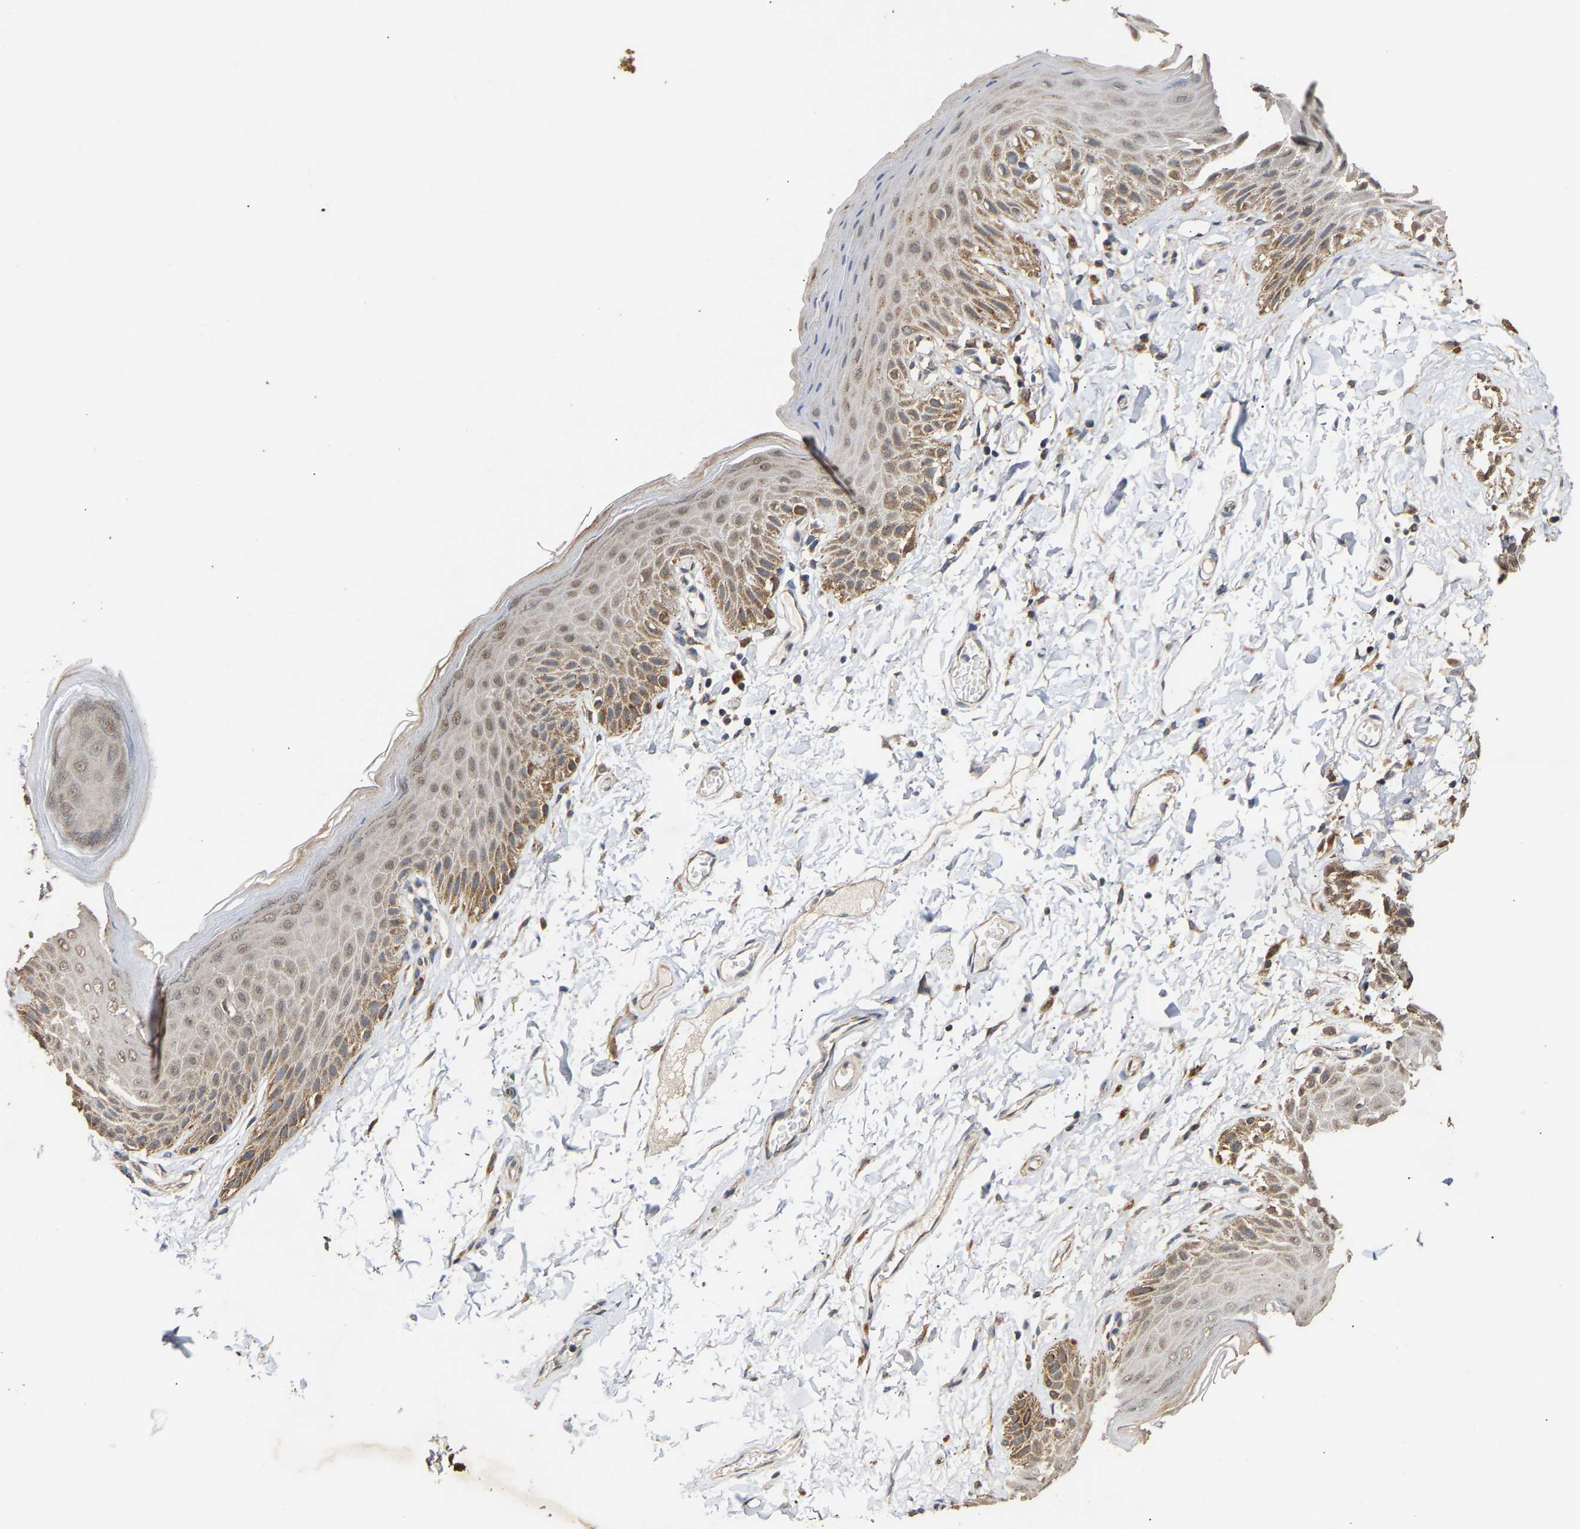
{"staining": {"intensity": "moderate", "quantity": "25%-75%", "location": "cytoplasmic/membranous,nuclear"}, "tissue": "skin", "cell_type": "Epidermal cells", "image_type": "normal", "snomed": [{"axis": "morphology", "description": "Normal tissue, NOS"}, {"axis": "topography", "description": "Anal"}], "caption": "Protein expression analysis of normal human skin reveals moderate cytoplasmic/membranous,nuclear positivity in about 25%-75% of epidermal cells.", "gene": "ZNF26", "patient": {"sex": "male", "age": 44}}